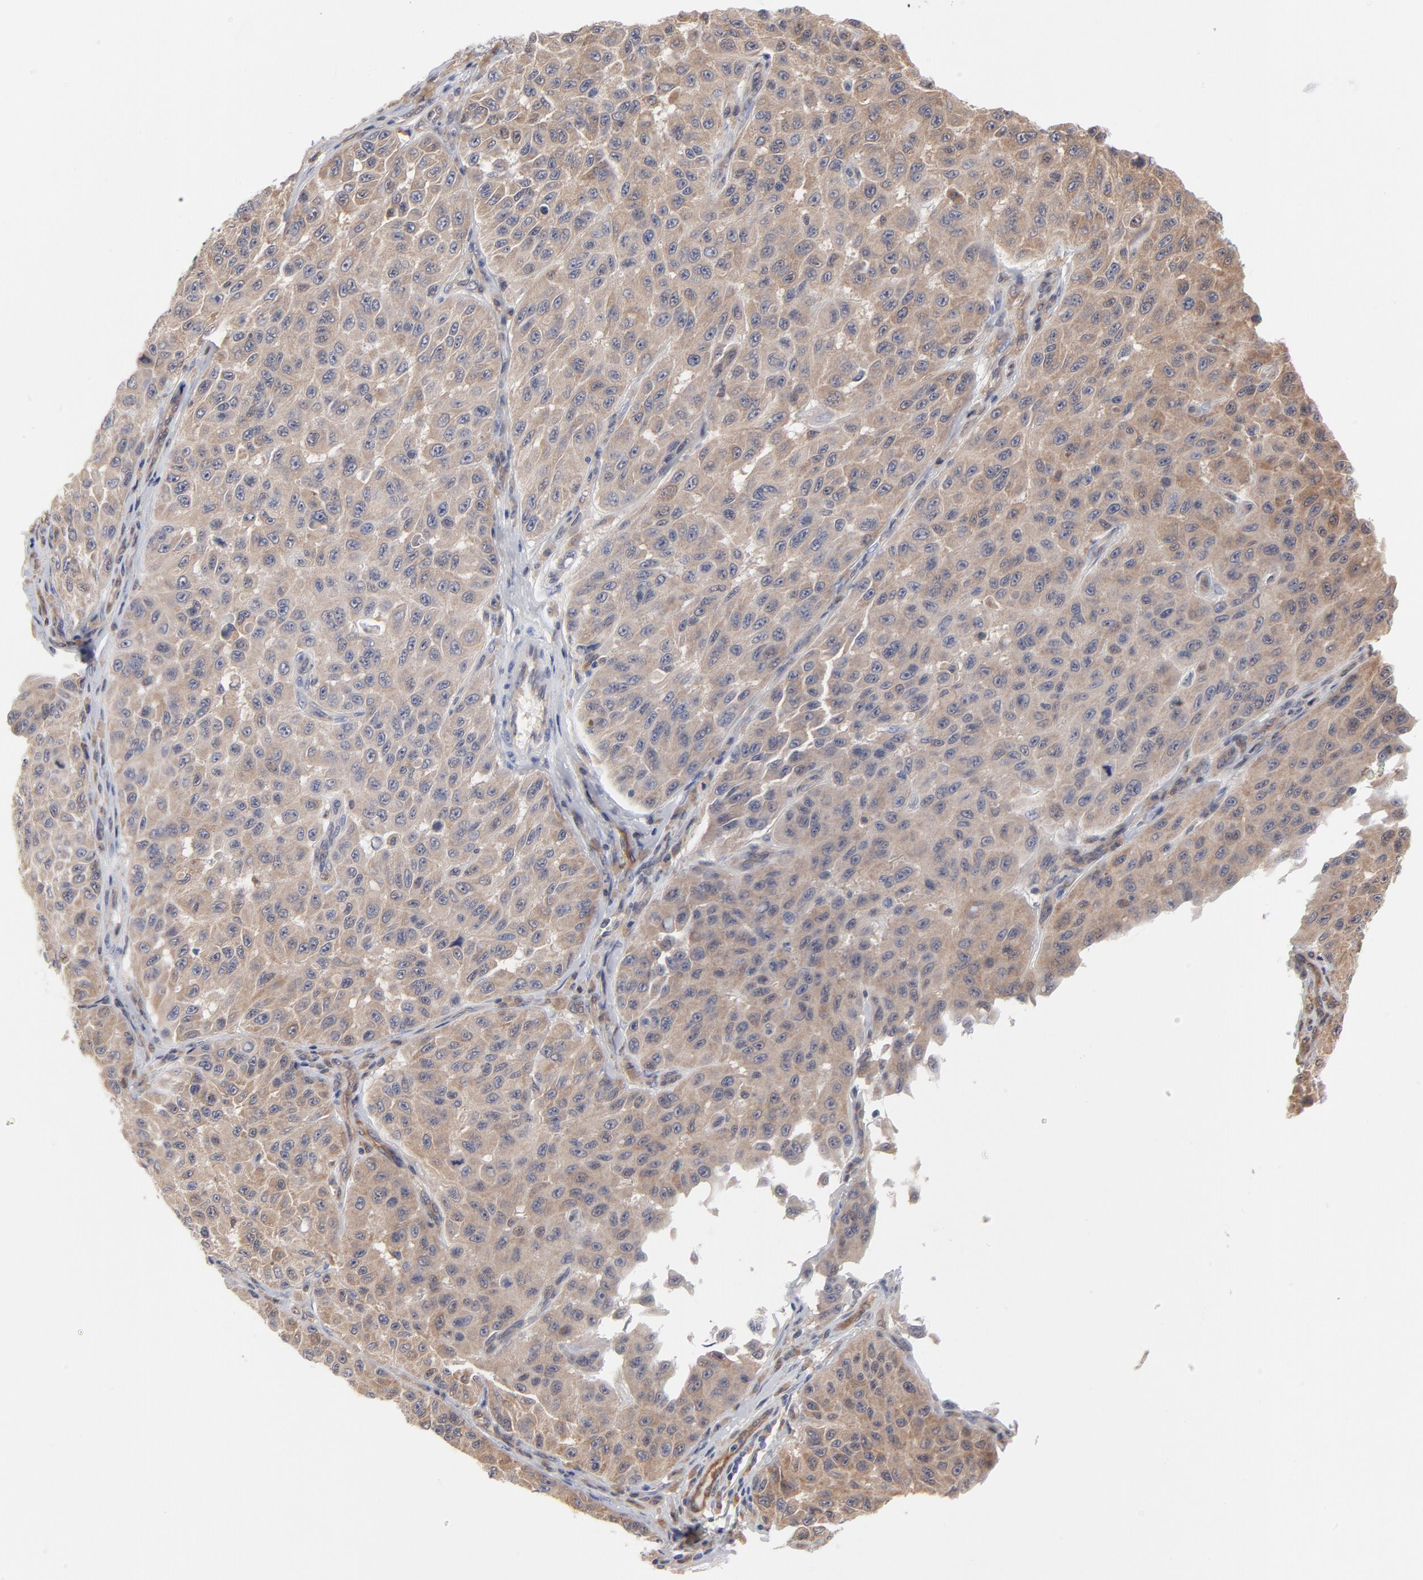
{"staining": {"intensity": "weak", "quantity": ">75%", "location": "cytoplasmic/membranous"}, "tissue": "melanoma", "cell_type": "Tumor cells", "image_type": "cancer", "snomed": [{"axis": "morphology", "description": "Malignant melanoma, NOS"}, {"axis": "topography", "description": "Skin"}], "caption": "DAB (3,3'-diaminobenzidine) immunohistochemical staining of malignant melanoma exhibits weak cytoplasmic/membranous protein expression in about >75% of tumor cells.", "gene": "ARRB1", "patient": {"sex": "male", "age": 30}}